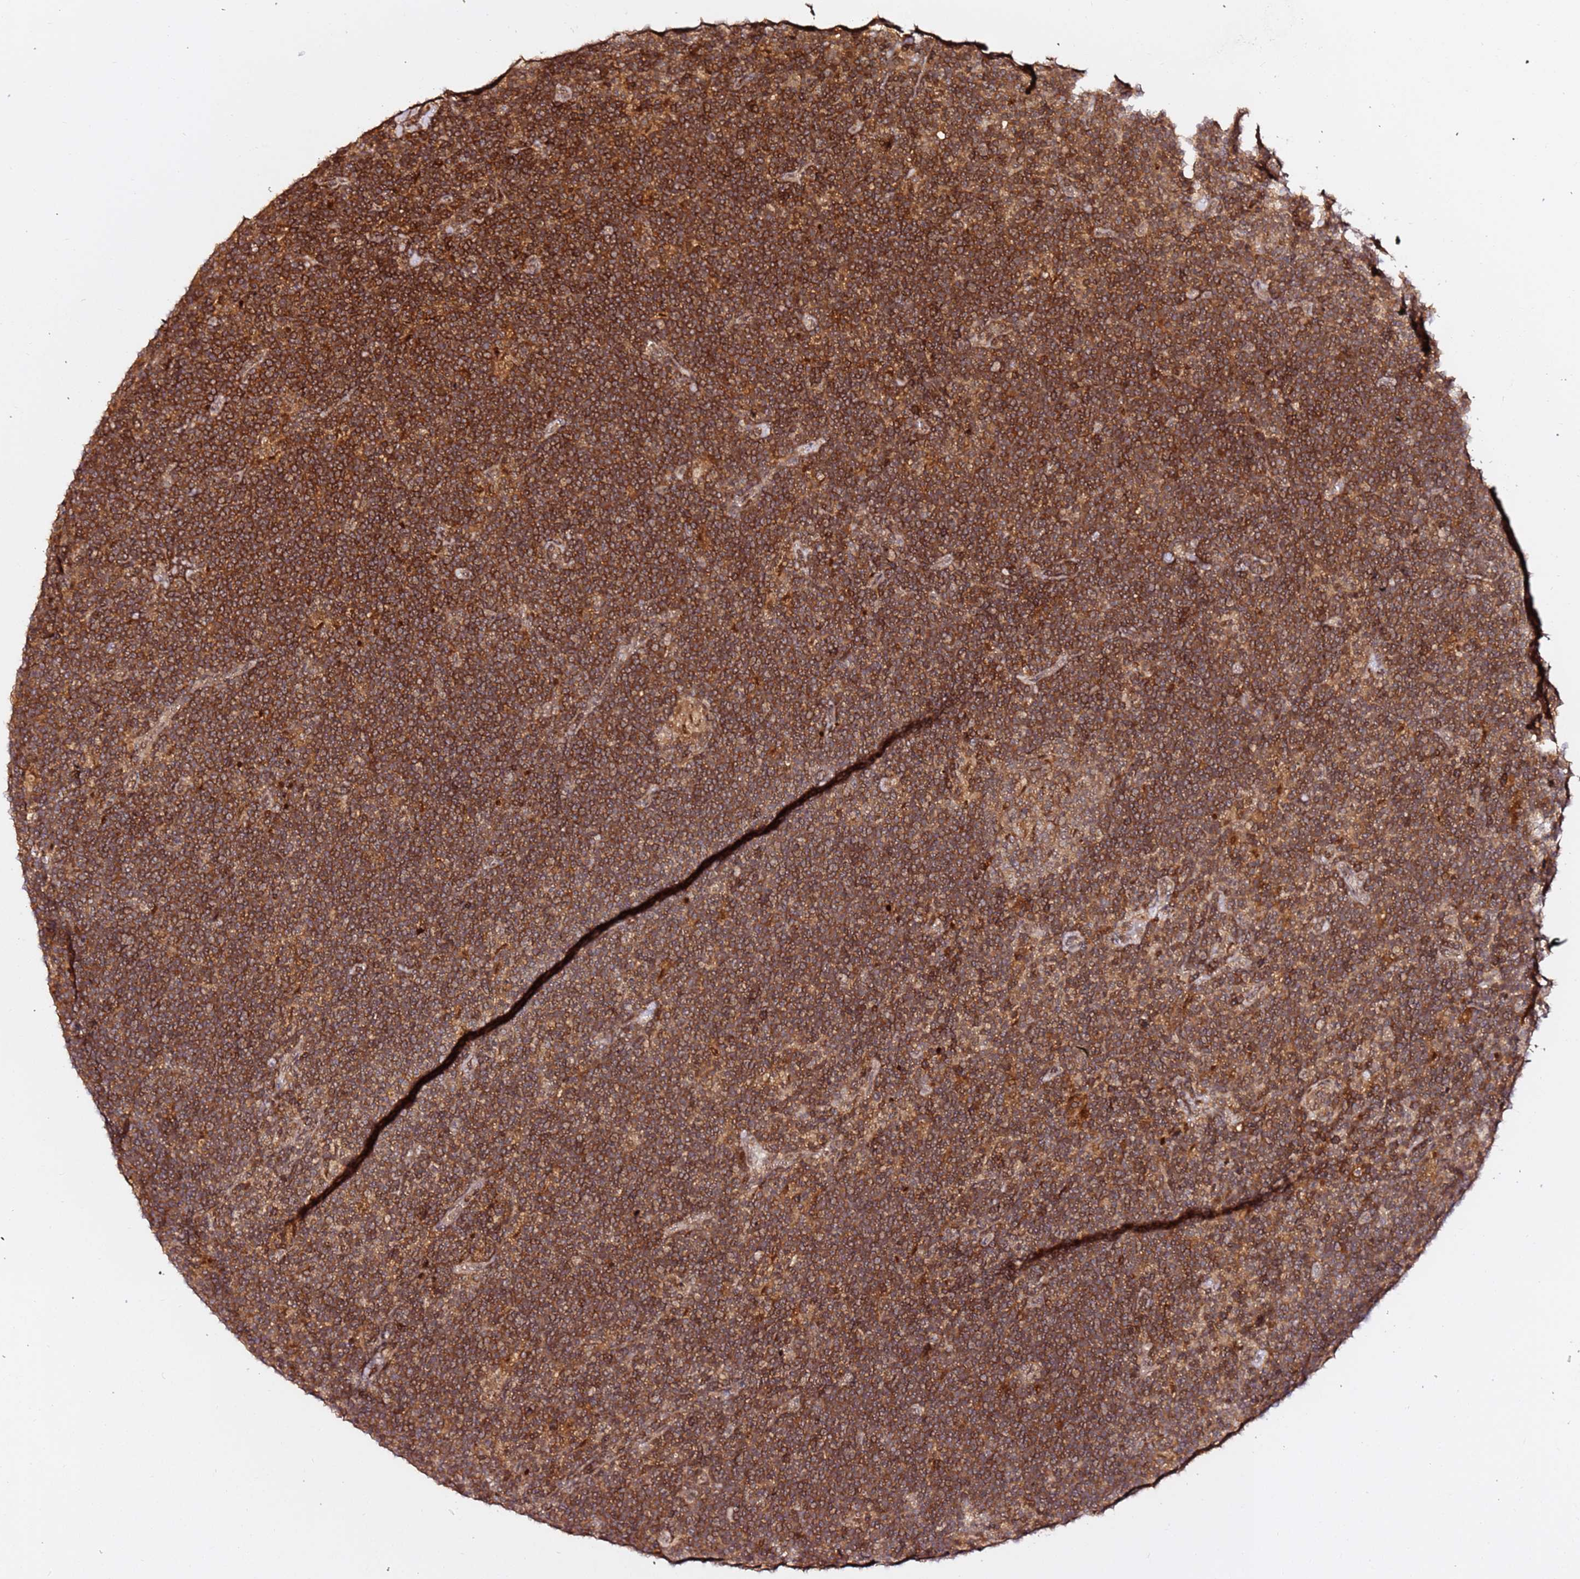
{"staining": {"intensity": "weak", "quantity": "25%-75%", "location": "cytoplasmic/membranous"}, "tissue": "lymphoma", "cell_type": "Tumor cells", "image_type": "cancer", "snomed": [{"axis": "morphology", "description": "Hodgkin's disease, NOS"}, {"axis": "topography", "description": "Lymph node"}], "caption": "Immunohistochemical staining of Hodgkin's disease reveals low levels of weak cytoplasmic/membranous protein staining in approximately 25%-75% of tumor cells.", "gene": "OR5V1", "patient": {"sex": "female", "age": 57}}